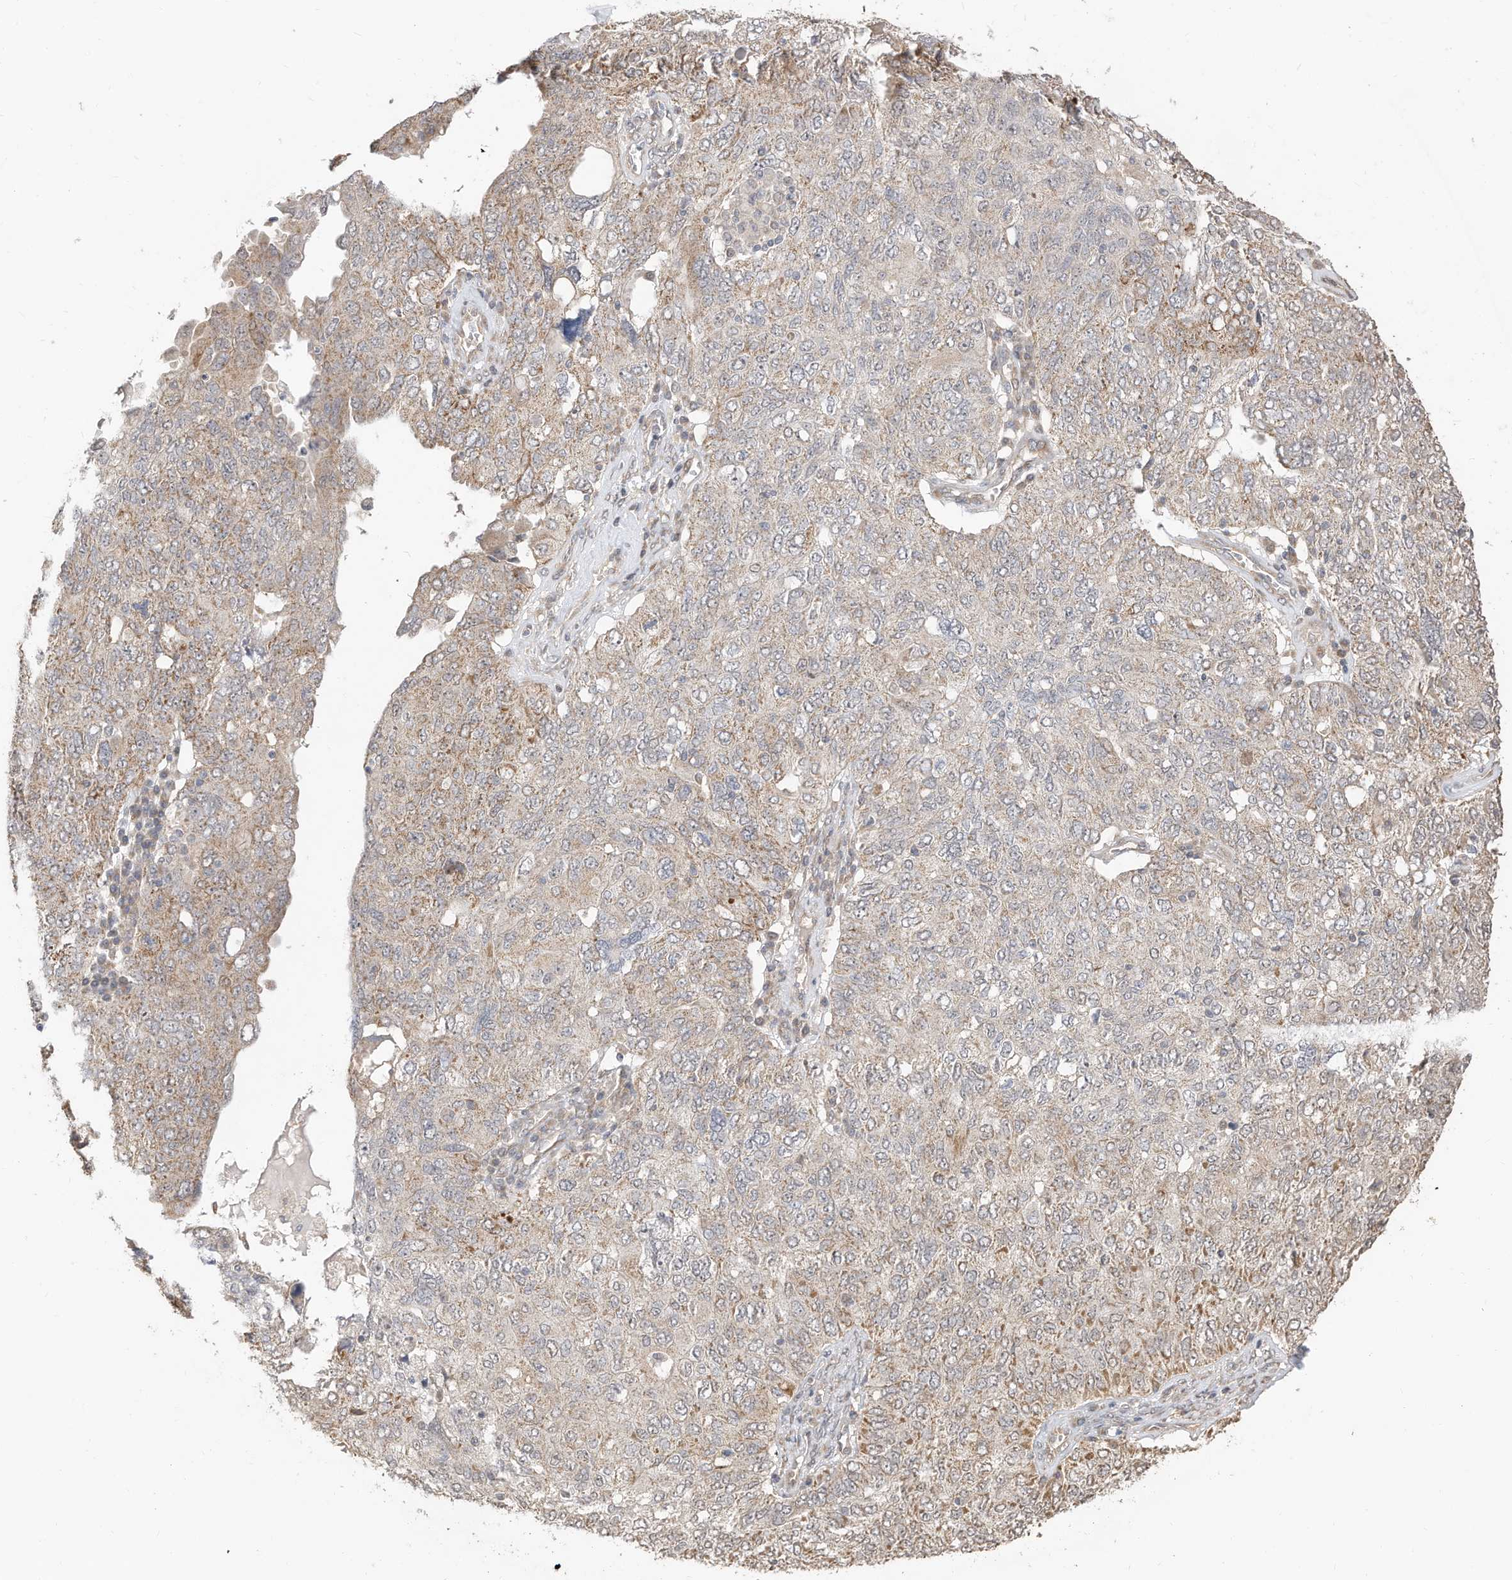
{"staining": {"intensity": "moderate", "quantity": ">75%", "location": "cytoplasmic/membranous"}, "tissue": "ovarian cancer", "cell_type": "Tumor cells", "image_type": "cancer", "snomed": [{"axis": "morphology", "description": "Carcinoma, endometroid"}, {"axis": "topography", "description": "Ovary"}], "caption": "Immunohistochemical staining of ovarian endometroid carcinoma displays medium levels of moderate cytoplasmic/membranous protein positivity in approximately >75% of tumor cells.", "gene": "CAGE1", "patient": {"sex": "female", "age": 62}}